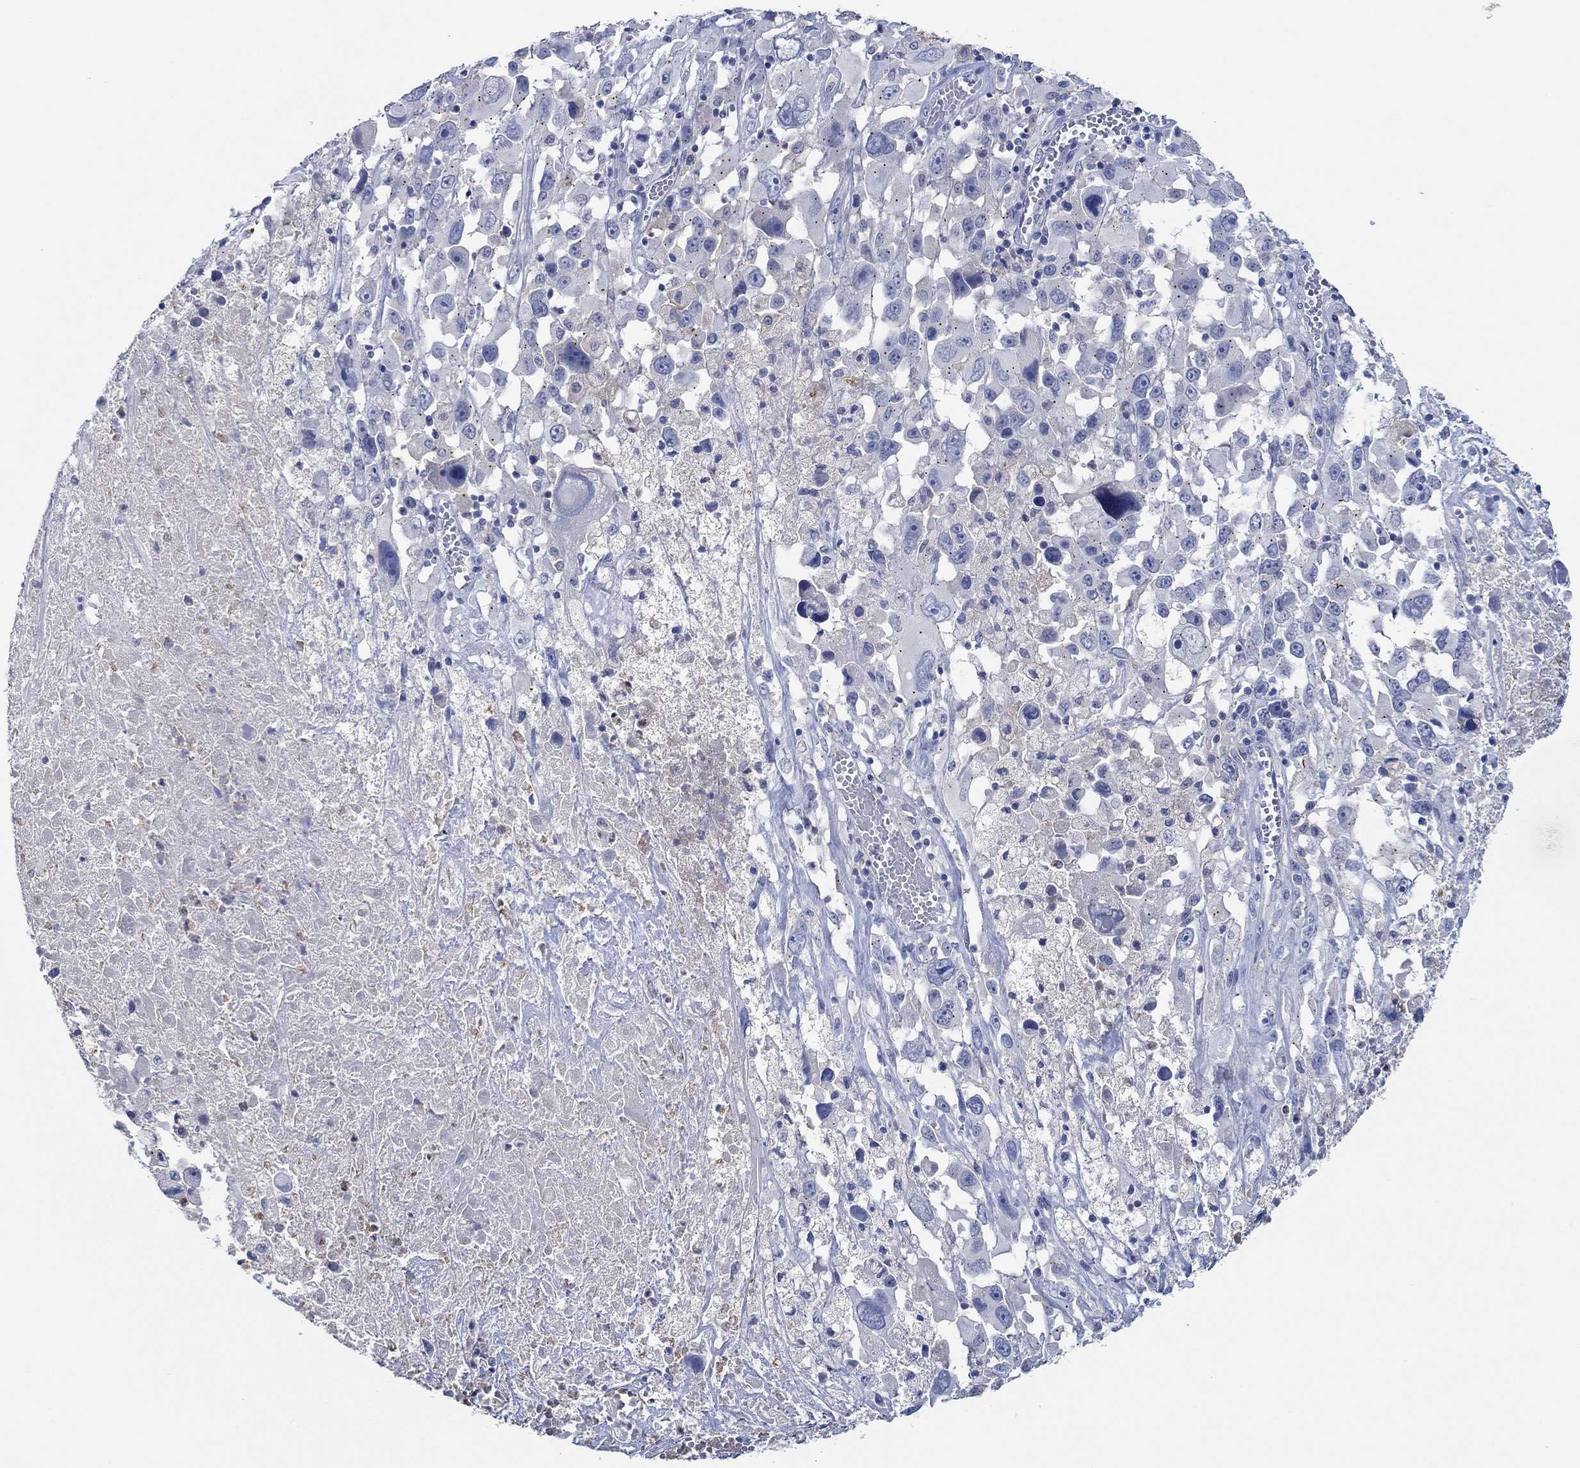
{"staining": {"intensity": "negative", "quantity": "none", "location": "none"}, "tissue": "melanoma", "cell_type": "Tumor cells", "image_type": "cancer", "snomed": [{"axis": "morphology", "description": "Malignant melanoma, Metastatic site"}, {"axis": "topography", "description": "Lymph node"}], "caption": "DAB (3,3'-diaminobenzidine) immunohistochemical staining of malignant melanoma (metastatic site) demonstrates no significant expression in tumor cells.", "gene": "CPM", "patient": {"sex": "male", "age": 50}}